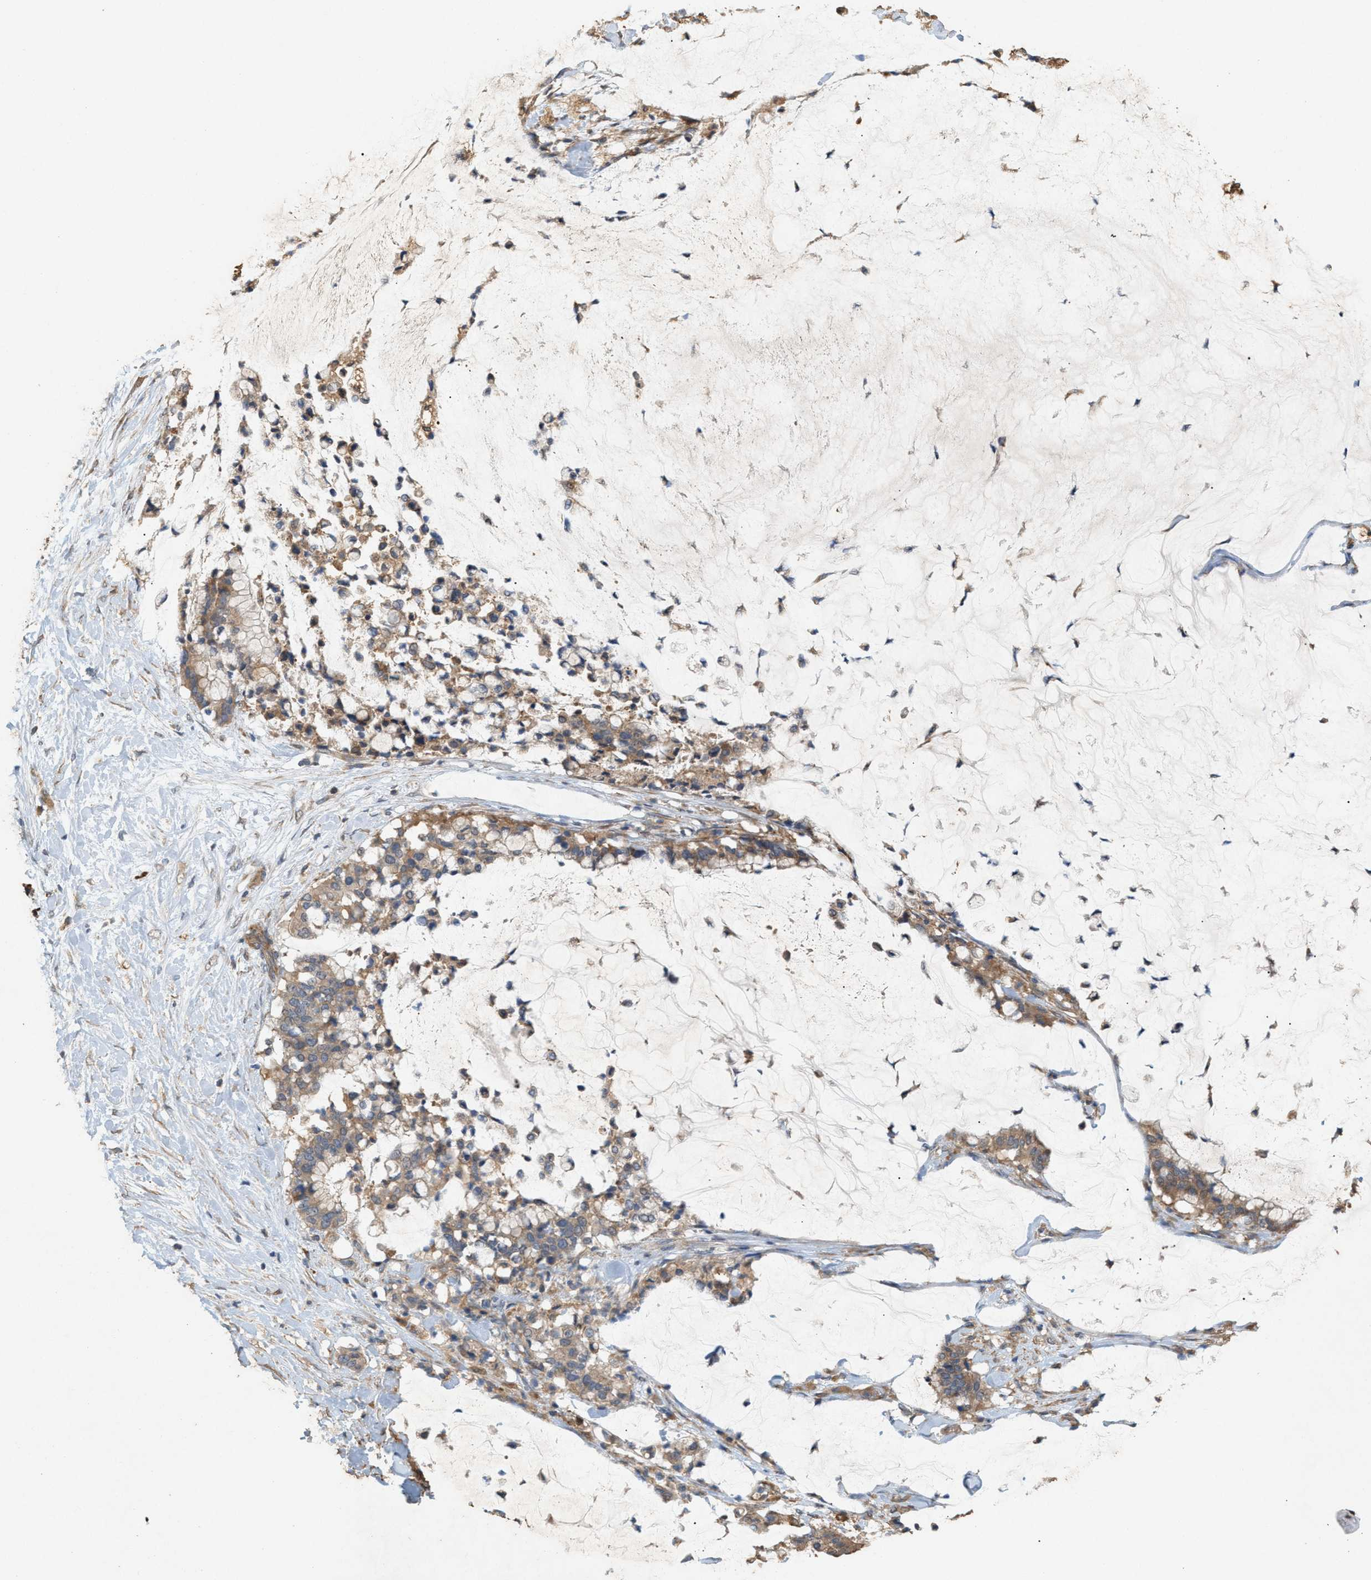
{"staining": {"intensity": "weak", "quantity": ">75%", "location": "cytoplasmic/membranous"}, "tissue": "pancreatic cancer", "cell_type": "Tumor cells", "image_type": "cancer", "snomed": [{"axis": "morphology", "description": "Adenocarcinoma, NOS"}, {"axis": "topography", "description": "Pancreas"}], "caption": "Immunohistochemistry photomicrograph of neoplastic tissue: pancreatic cancer stained using immunohistochemistry (IHC) displays low levels of weak protein expression localized specifically in the cytoplasmic/membranous of tumor cells, appearing as a cytoplasmic/membranous brown color.", "gene": "DCAF7", "patient": {"sex": "male", "age": 41}}